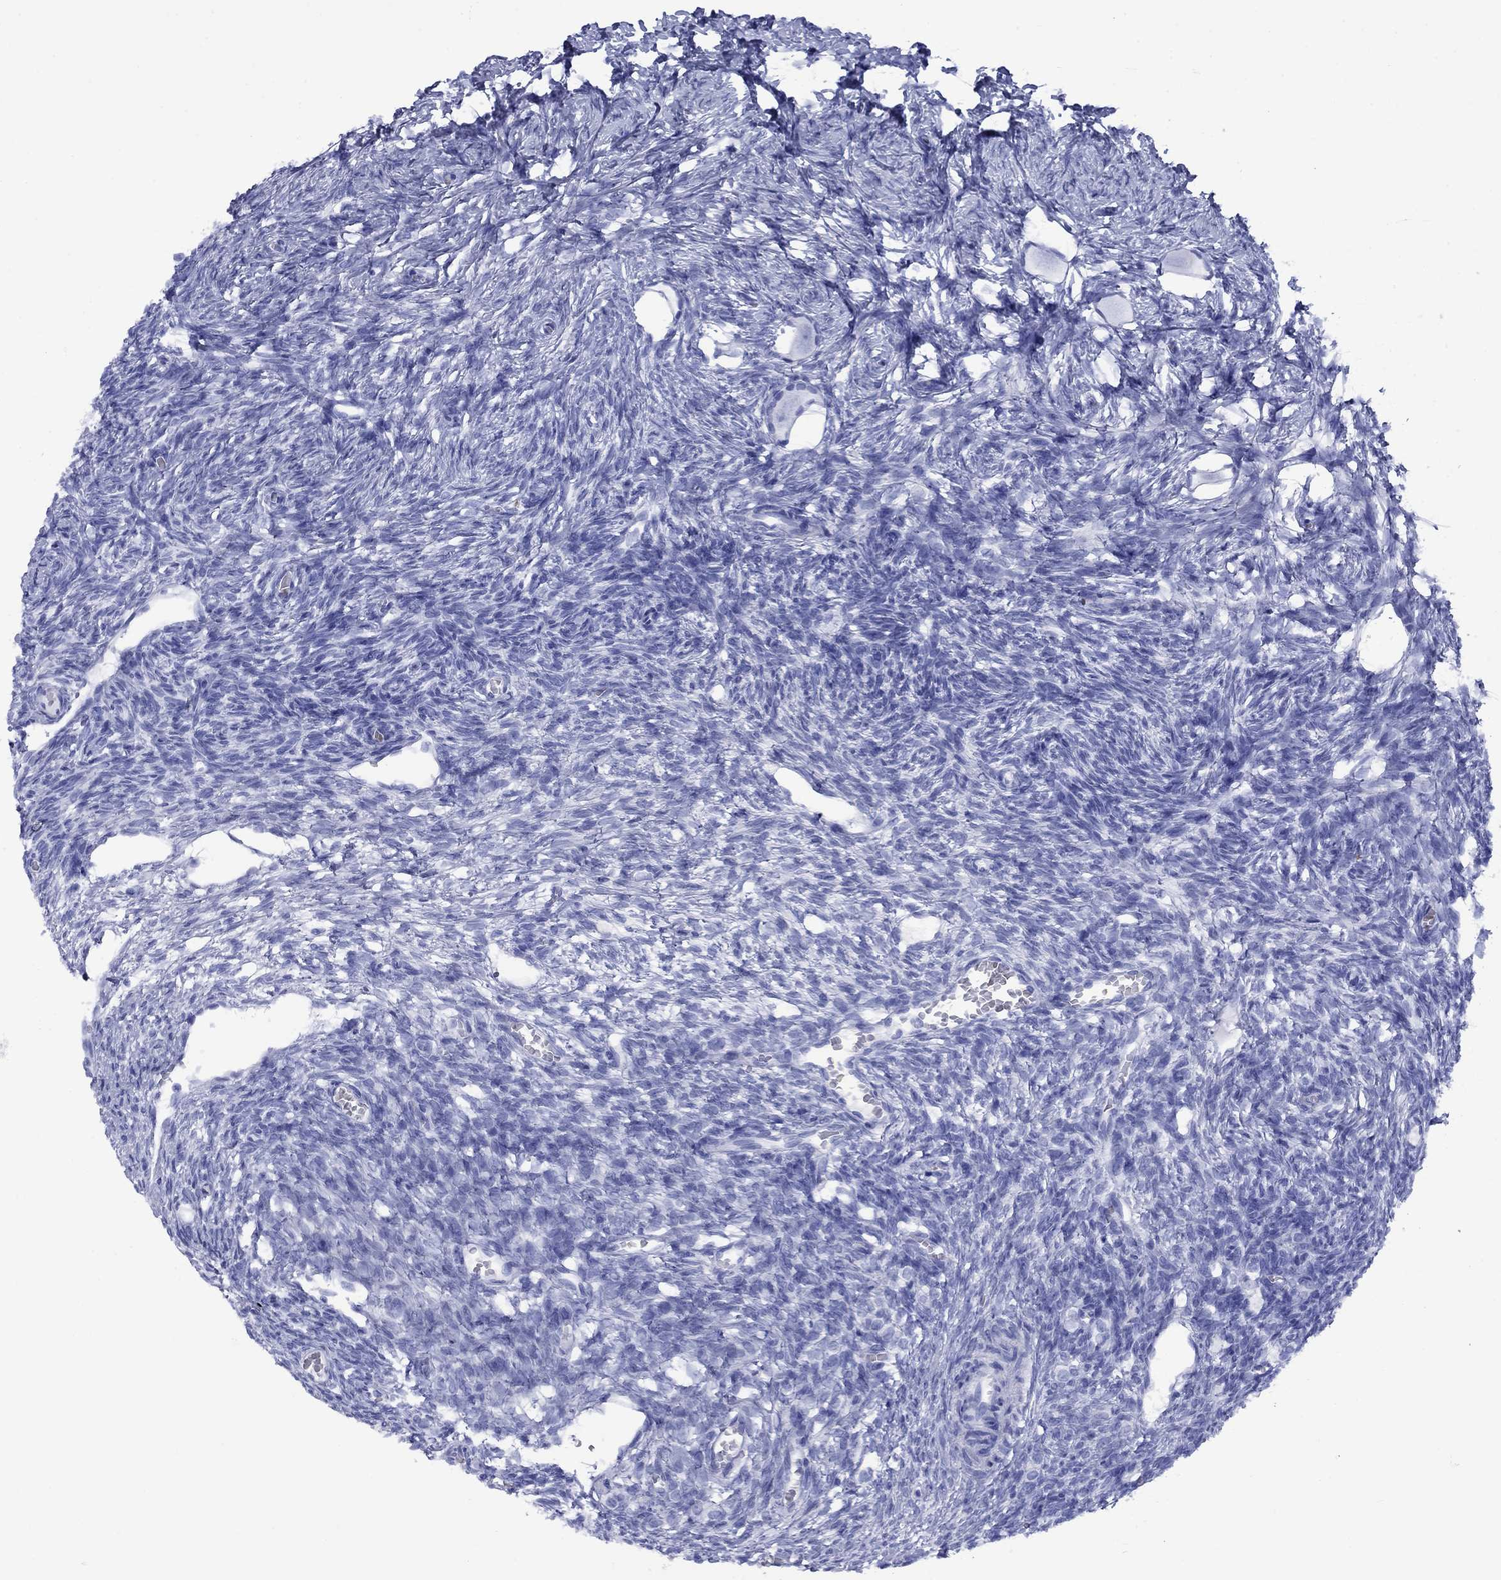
{"staining": {"intensity": "negative", "quantity": "none", "location": "none"}, "tissue": "ovary", "cell_type": "Follicle cells", "image_type": "normal", "snomed": [{"axis": "morphology", "description": "Normal tissue, NOS"}, {"axis": "topography", "description": "Ovary"}], "caption": "Protein analysis of normal ovary exhibits no significant staining in follicle cells. (DAB IHC visualized using brightfield microscopy, high magnification).", "gene": "ROM1", "patient": {"sex": "female", "age": 27}}